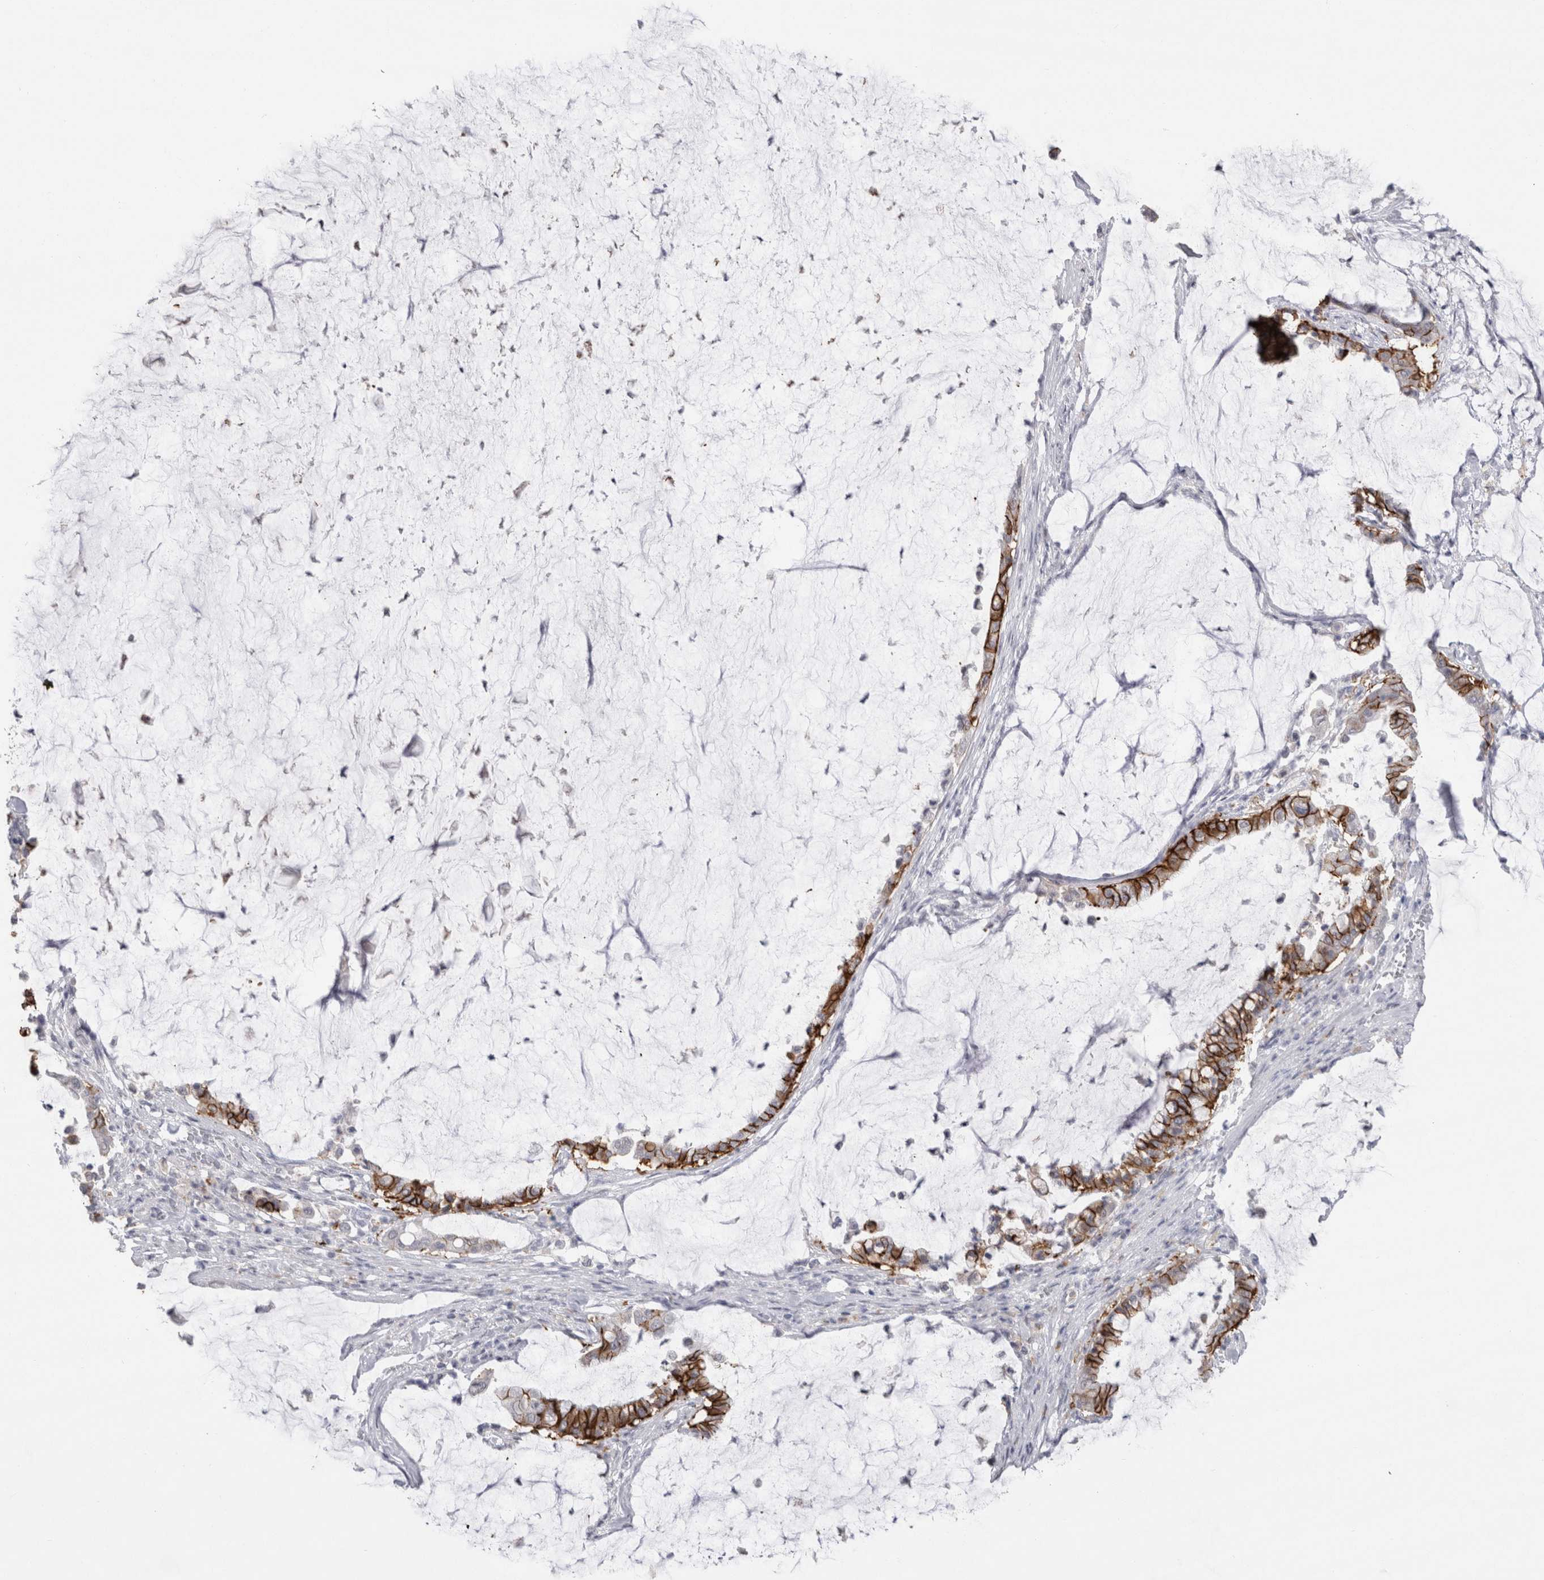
{"staining": {"intensity": "strong", "quantity": ">75%", "location": "cytoplasmic/membranous"}, "tissue": "pancreatic cancer", "cell_type": "Tumor cells", "image_type": "cancer", "snomed": [{"axis": "morphology", "description": "Adenocarcinoma, NOS"}, {"axis": "topography", "description": "Pancreas"}], "caption": "Immunohistochemical staining of human pancreatic cancer (adenocarcinoma) displays high levels of strong cytoplasmic/membranous protein positivity in about >75% of tumor cells. (brown staining indicates protein expression, while blue staining denotes nuclei).", "gene": "CDH17", "patient": {"sex": "male", "age": 41}}